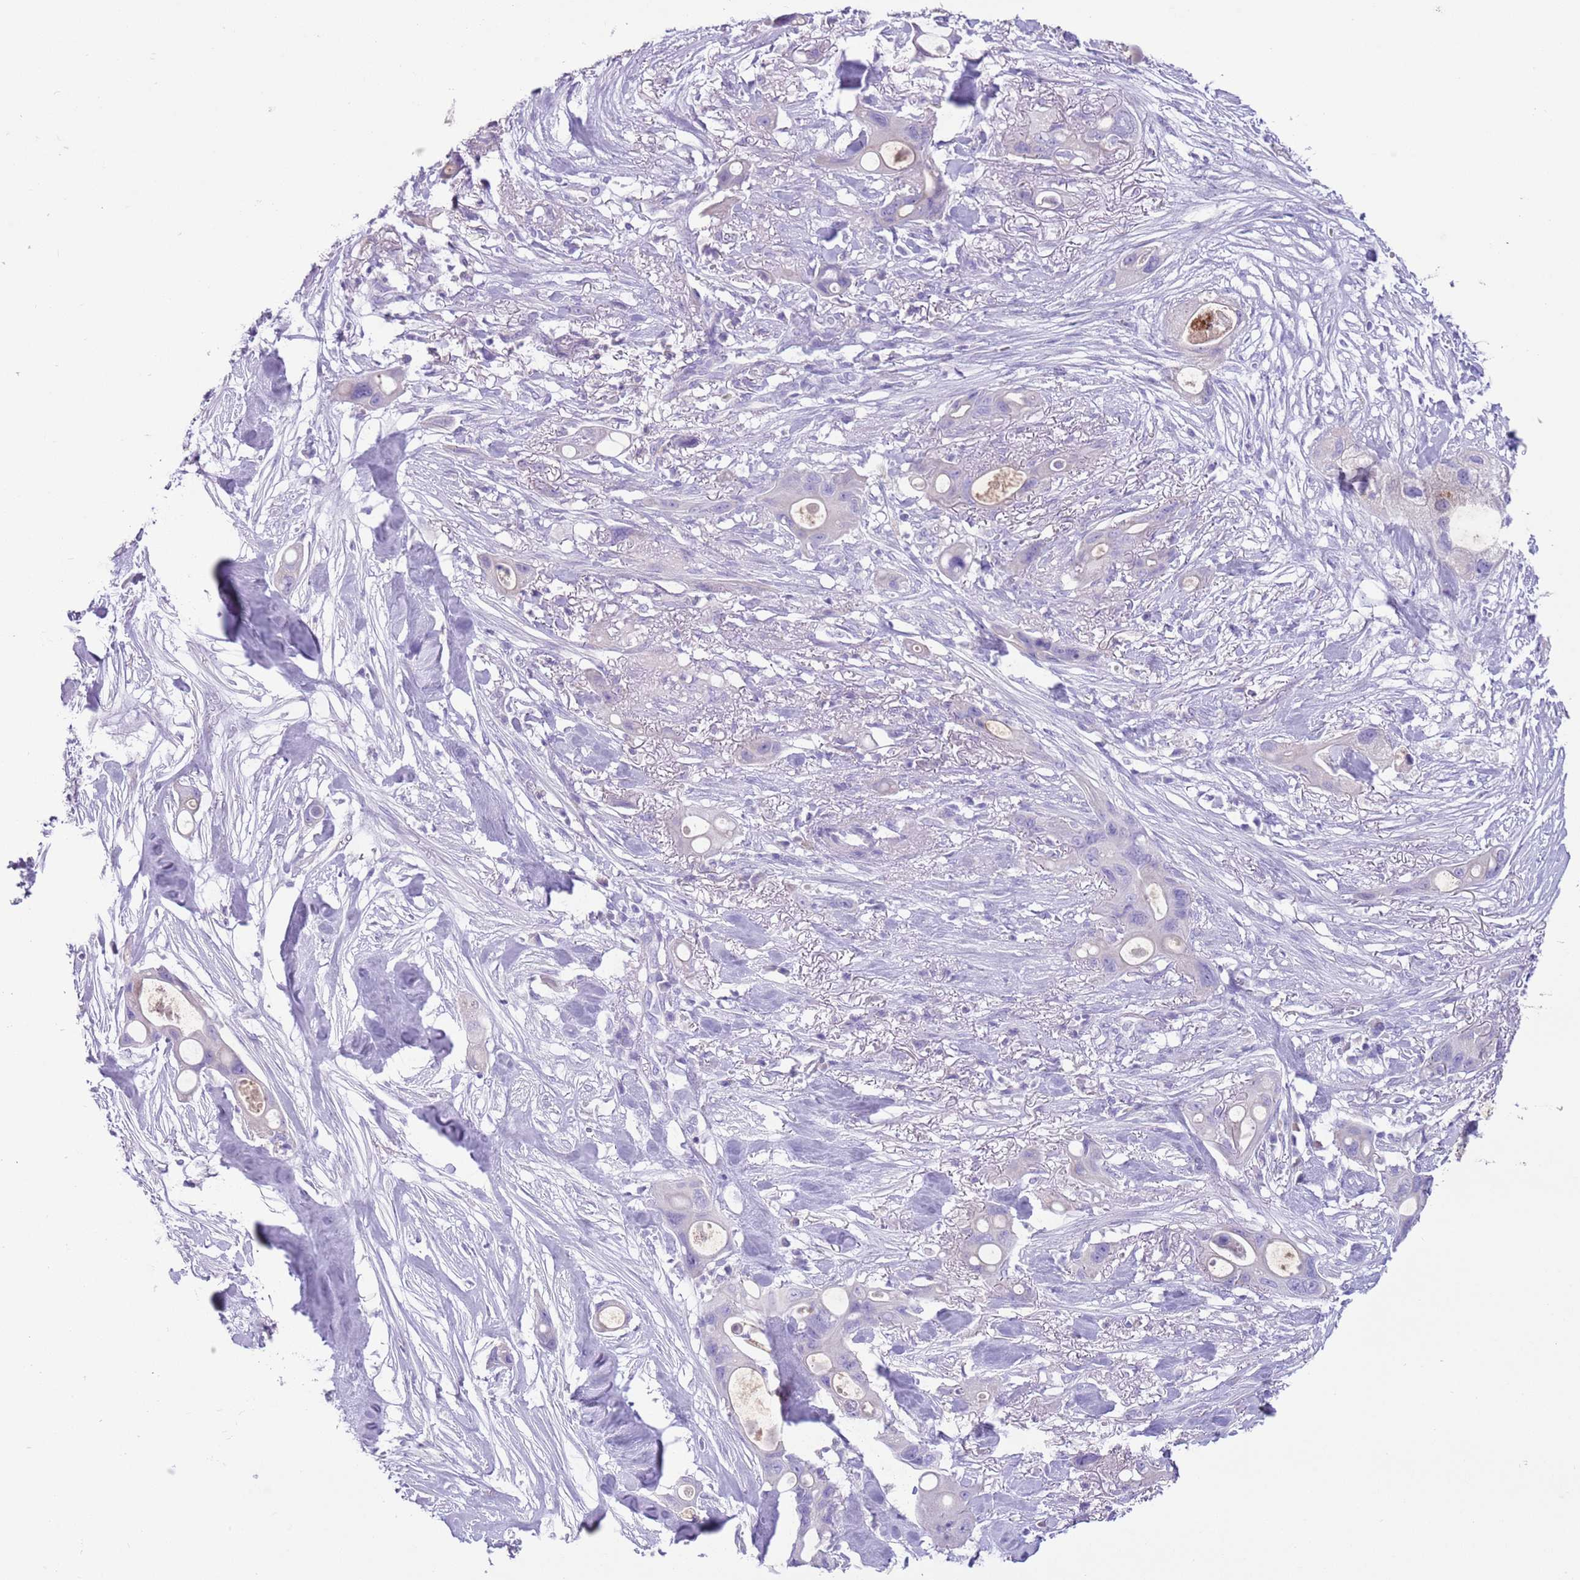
{"staining": {"intensity": "negative", "quantity": "none", "location": "none"}, "tissue": "ovarian cancer", "cell_type": "Tumor cells", "image_type": "cancer", "snomed": [{"axis": "morphology", "description": "Cystadenocarcinoma, mucinous, NOS"}, {"axis": "topography", "description": "Ovary"}], "caption": "Tumor cells show no significant protein positivity in ovarian cancer (mucinous cystadenocarcinoma).", "gene": "ZNF697", "patient": {"sex": "female", "age": 70}}